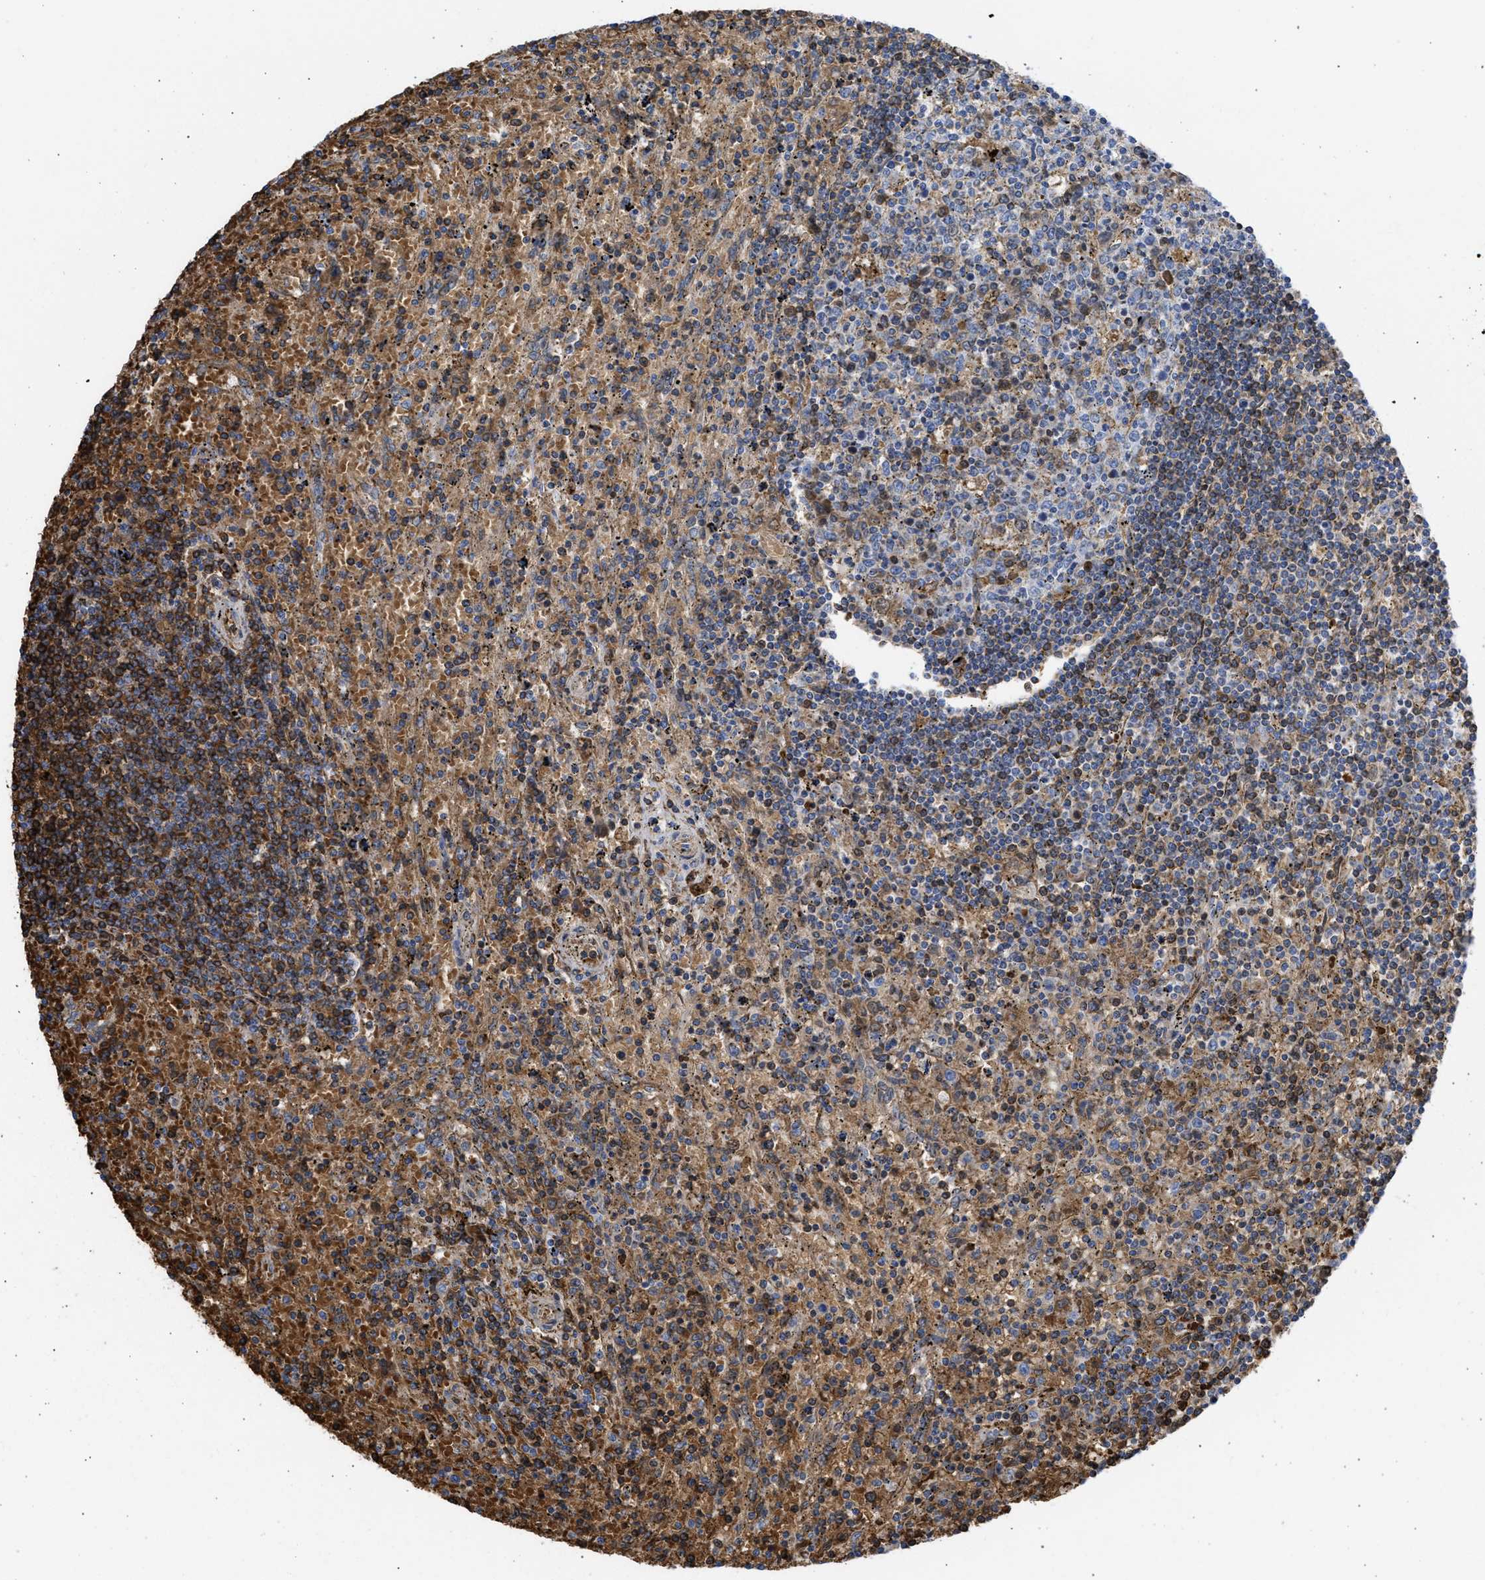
{"staining": {"intensity": "moderate", "quantity": ">75%", "location": "cytoplasmic/membranous,nuclear"}, "tissue": "lymphoma", "cell_type": "Tumor cells", "image_type": "cancer", "snomed": [{"axis": "morphology", "description": "Malignant lymphoma, non-Hodgkin's type, Low grade"}, {"axis": "topography", "description": "Spleen"}], "caption": "IHC image of neoplastic tissue: human malignant lymphoma, non-Hodgkin's type (low-grade) stained using IHC reveals medium levels of moderate protein expression localized specifically in the cytoplasmic/membranous and nuclear of tumor cells, appearing as a cytoplasmic/membranous and nuclear brown color.", "gene": "BTG3", "patient": {"sex": "male", "age": 76}}